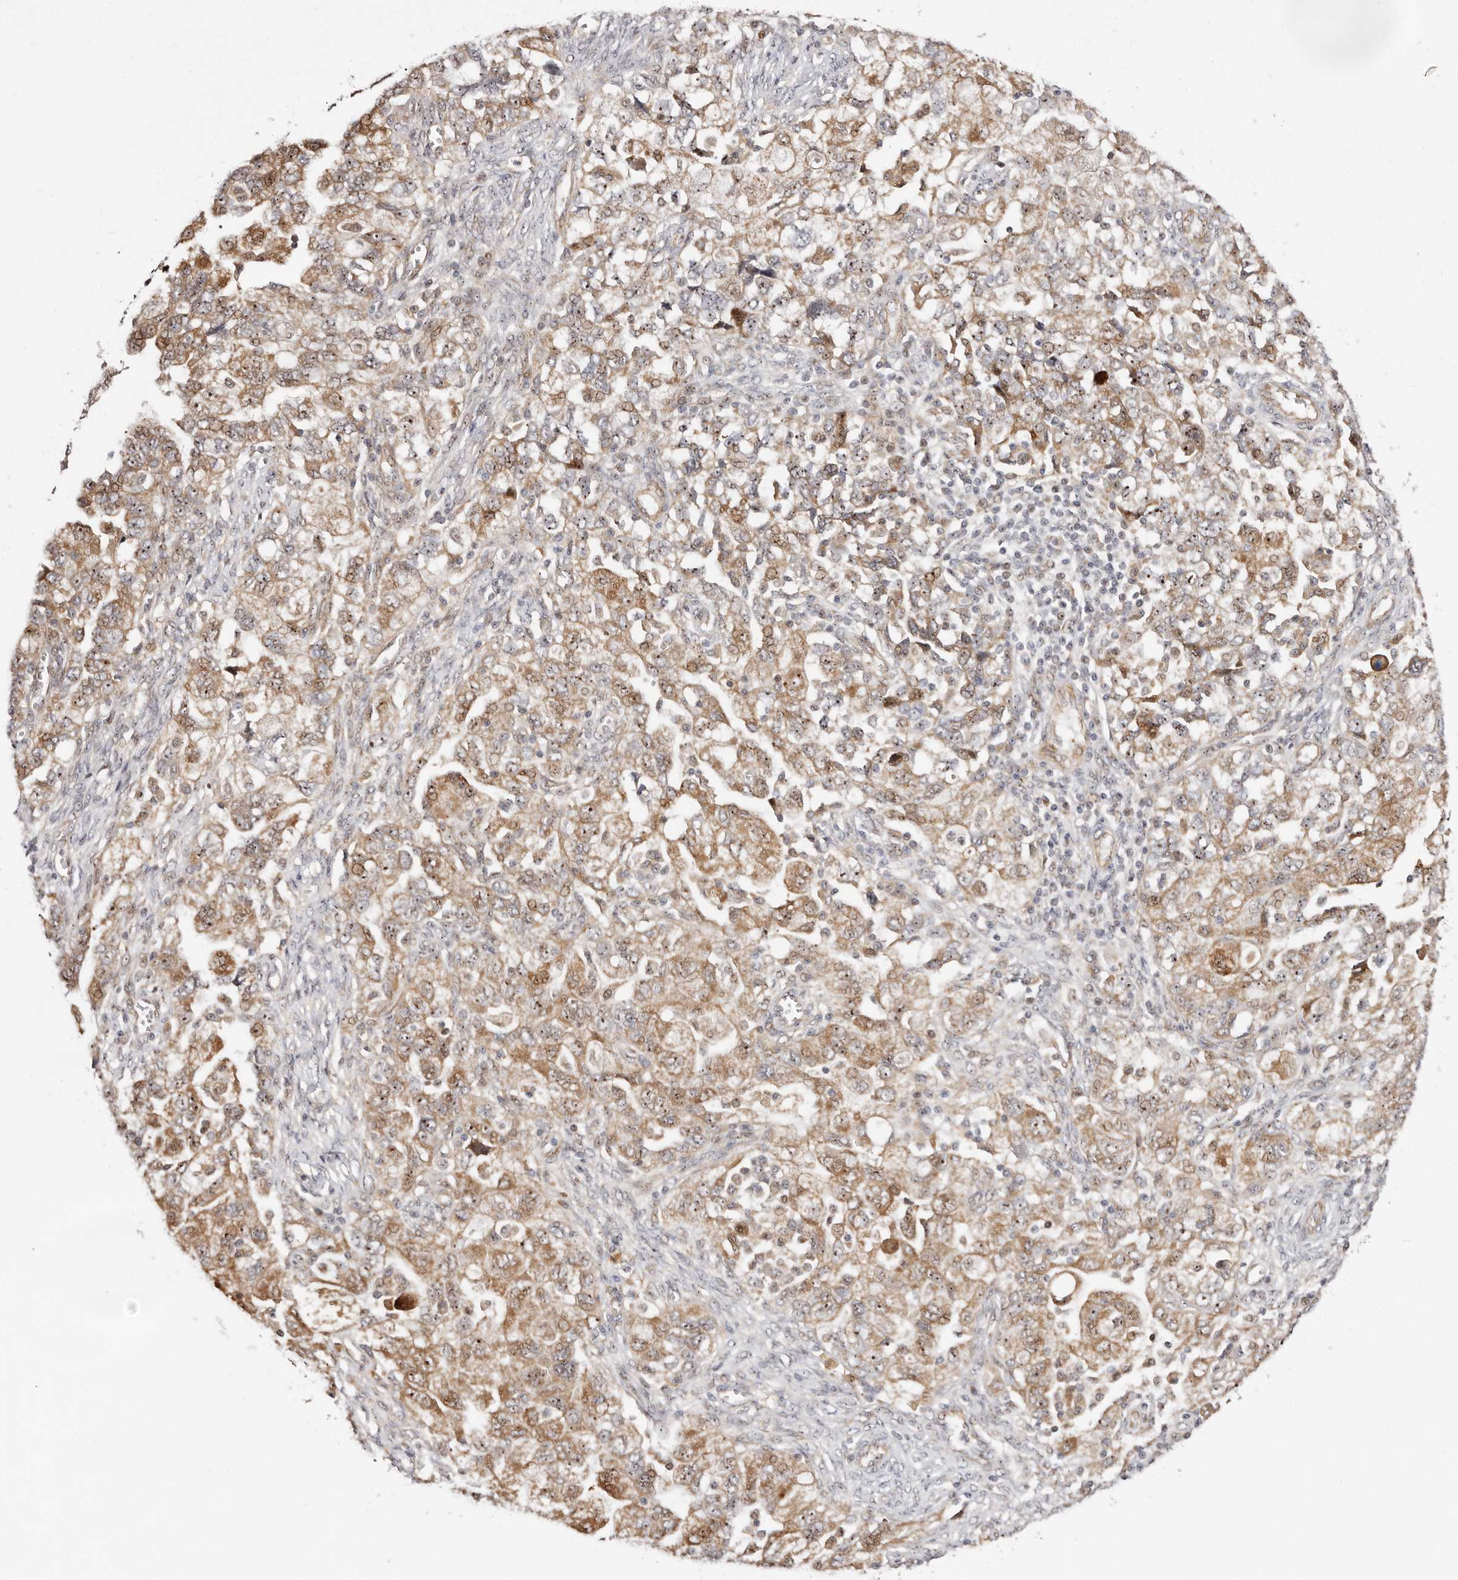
{"staining": {"intensity": "moderate", "quantity": ">75%", "location": "cytoplasmic/membranous,nuclear"}, "tissue": "ovarian cancer", "cell_type": "Tumor cells", "image_type": "cancer", "snomed": [{"axis": "morphology", "description": "Carcinoma, NOS"}, {"axis": "morphology", "description": "Cystadenocarcinoma, serous, NOS"}, {"axis": "topography", "description": "Ovary"}], "caption": "This image reveals carcinoma (ovarian) stained with immunohistochemistry (IHC) to label a protein in brown. The cytoplasmic/membranous and nuclear of tumor cells show moderate positivity for the protein. Nuclei are counter-stained blue.", "gene": "ODF2L", "patient": {"sex": "female", "age": 69}}